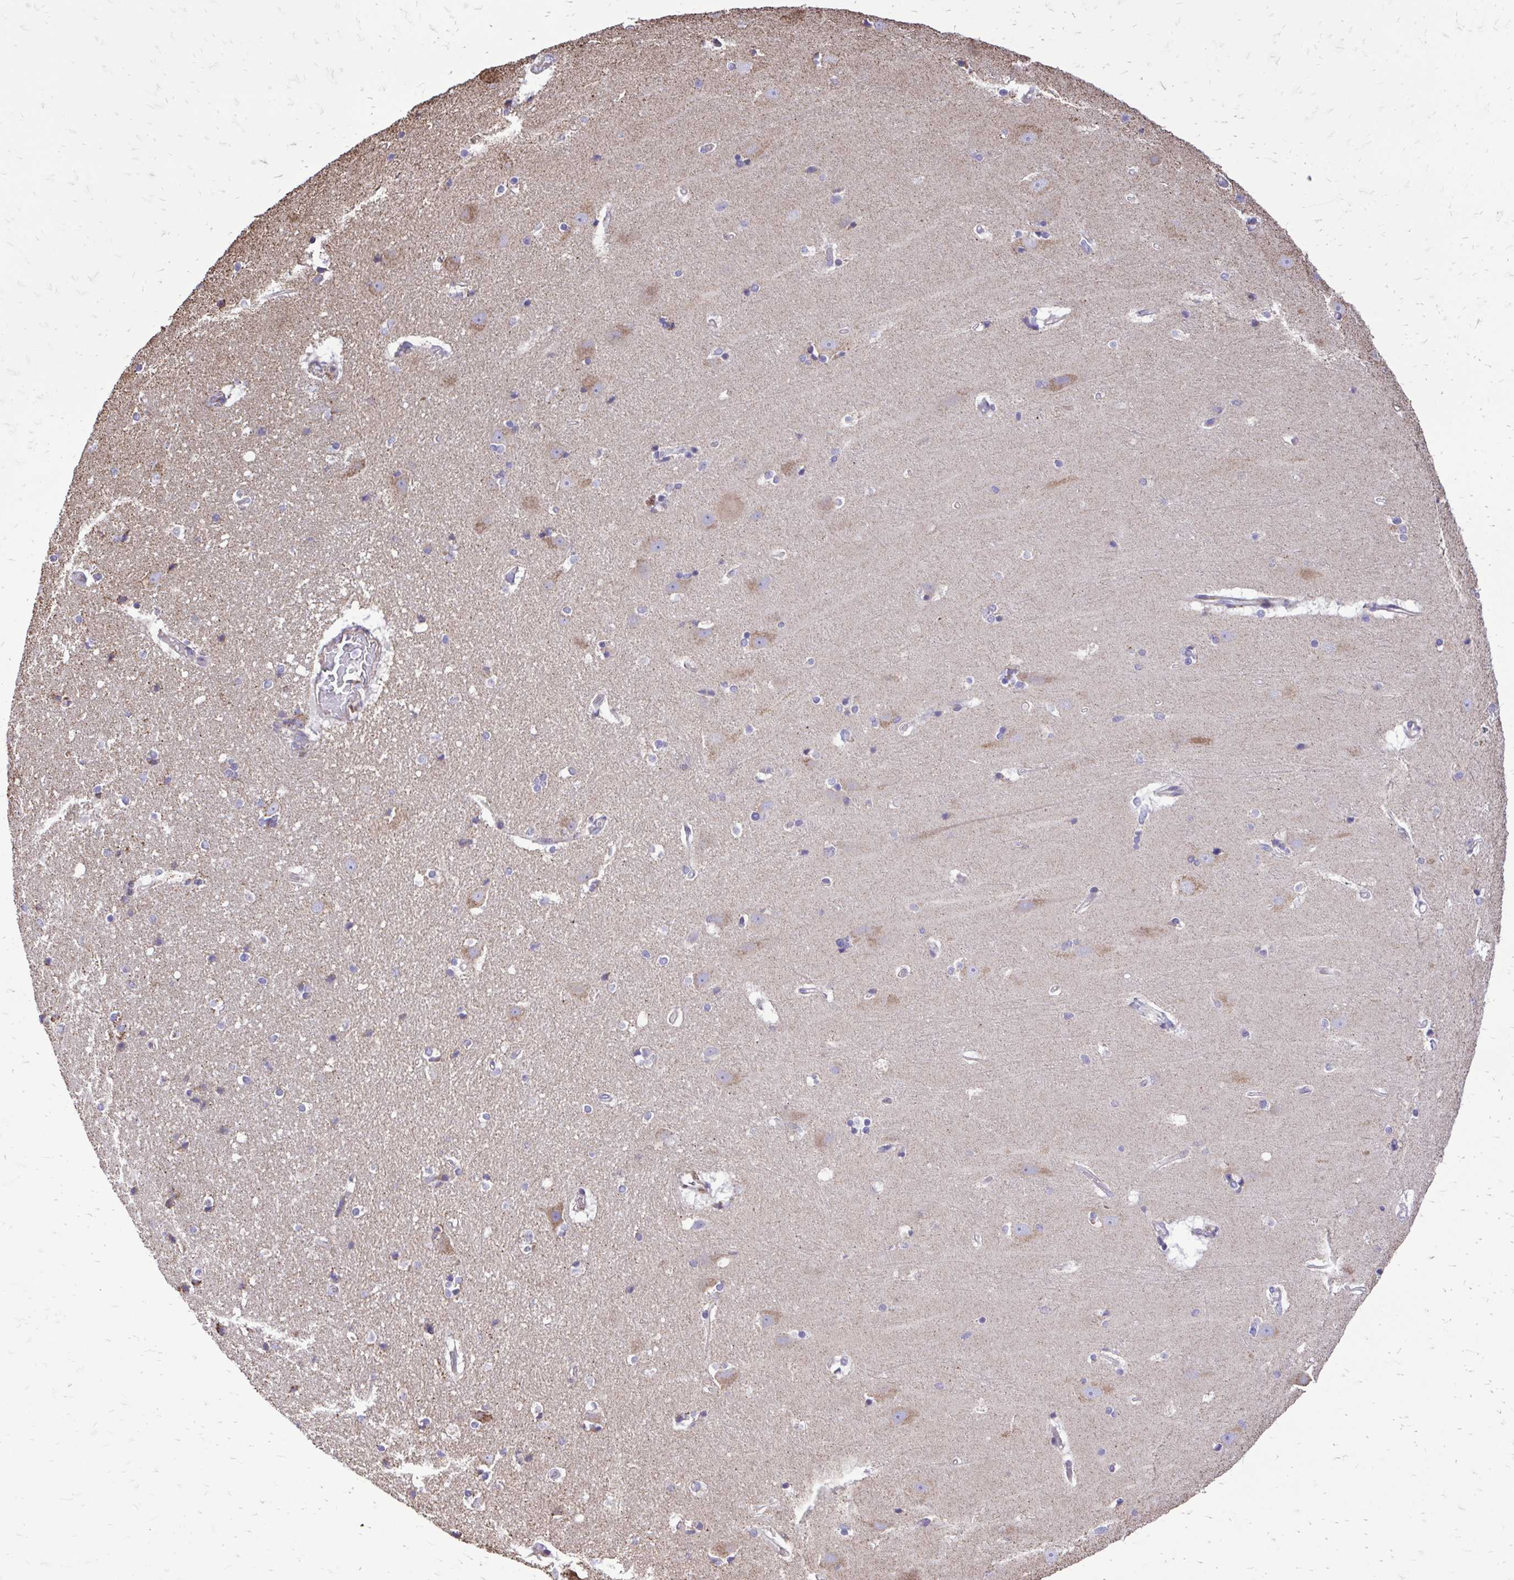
{"staining": {"intensity": "negative", "quantity": "none", "location": "none"}, "tissue": "hippocampus", "cell_type": "Glial cells", "image_type": "normal", "snomed": [{"axis": "morphology", "description": "Normal tissue, NOS"}, {"axis": "topography", "description": "Hippocampus"}], "caption": "This is an immunohistochemistry image of benign human hippocampus. There is no positivity in glial cells.", "gene": "ATP13A2", "patient": {"sex": "male", "age": 63}}